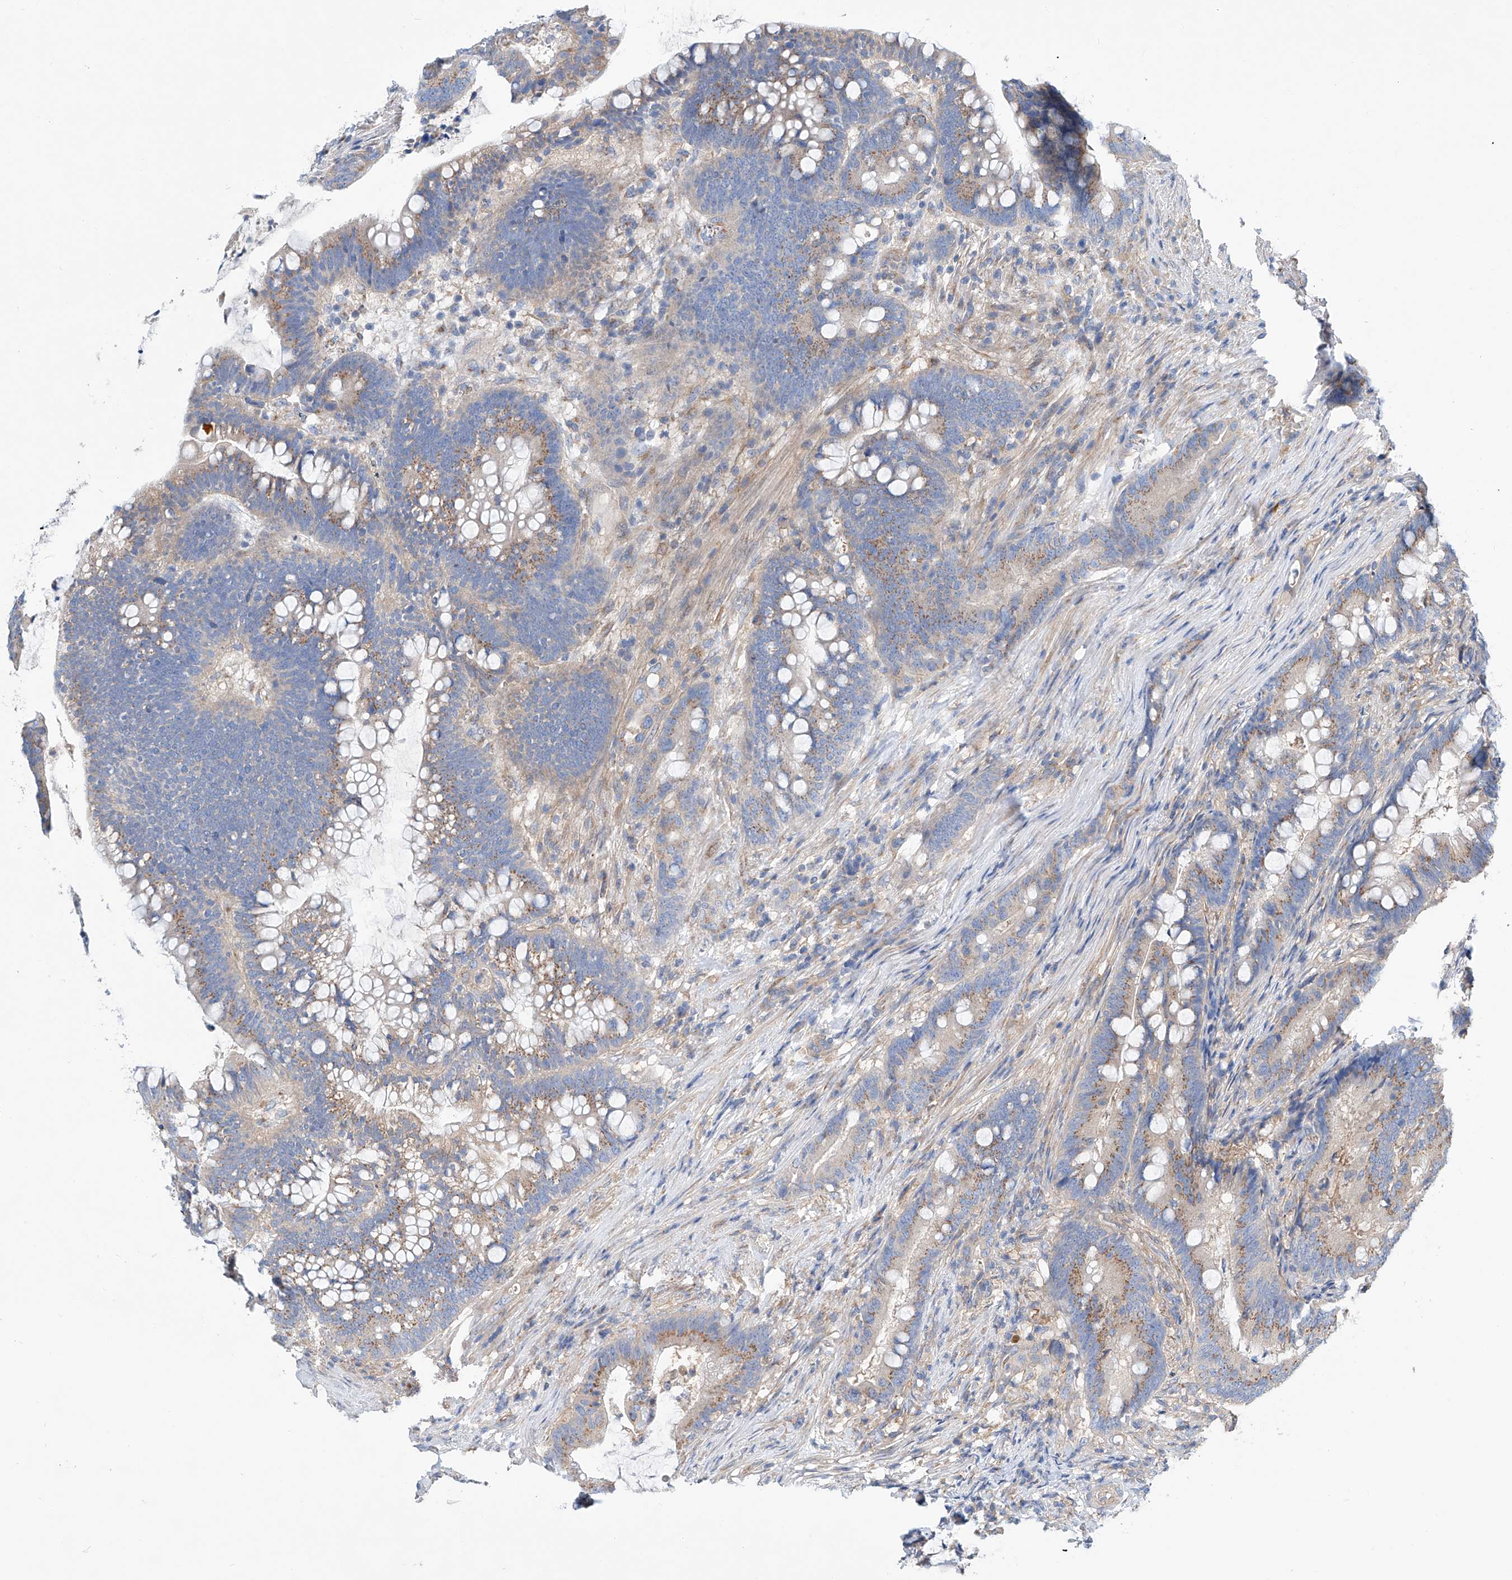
{"staining": {"intensity": "moderate", "quantity": "25%-75%", "location": "cytoplasmic/membranous"}, "tissue": "colorectal cancer", "cell_type": "Tumor cells", "image_type": "cancer", "snomed": [{"axis": "morphology", "description": "Adenocarcinoma, NOS"}, {"axis": "topography", "description": "Colon"}], "caption": "A micrograph showing moderate cytoplasmic/membranous staining in approximately 25%-75% of tumor cells in colorectal adenocarcinoma, as visualized by brown immunohistochemical staining.", "gene": "SLC22A7", "patient": {"sex": "female", "age": 66}}